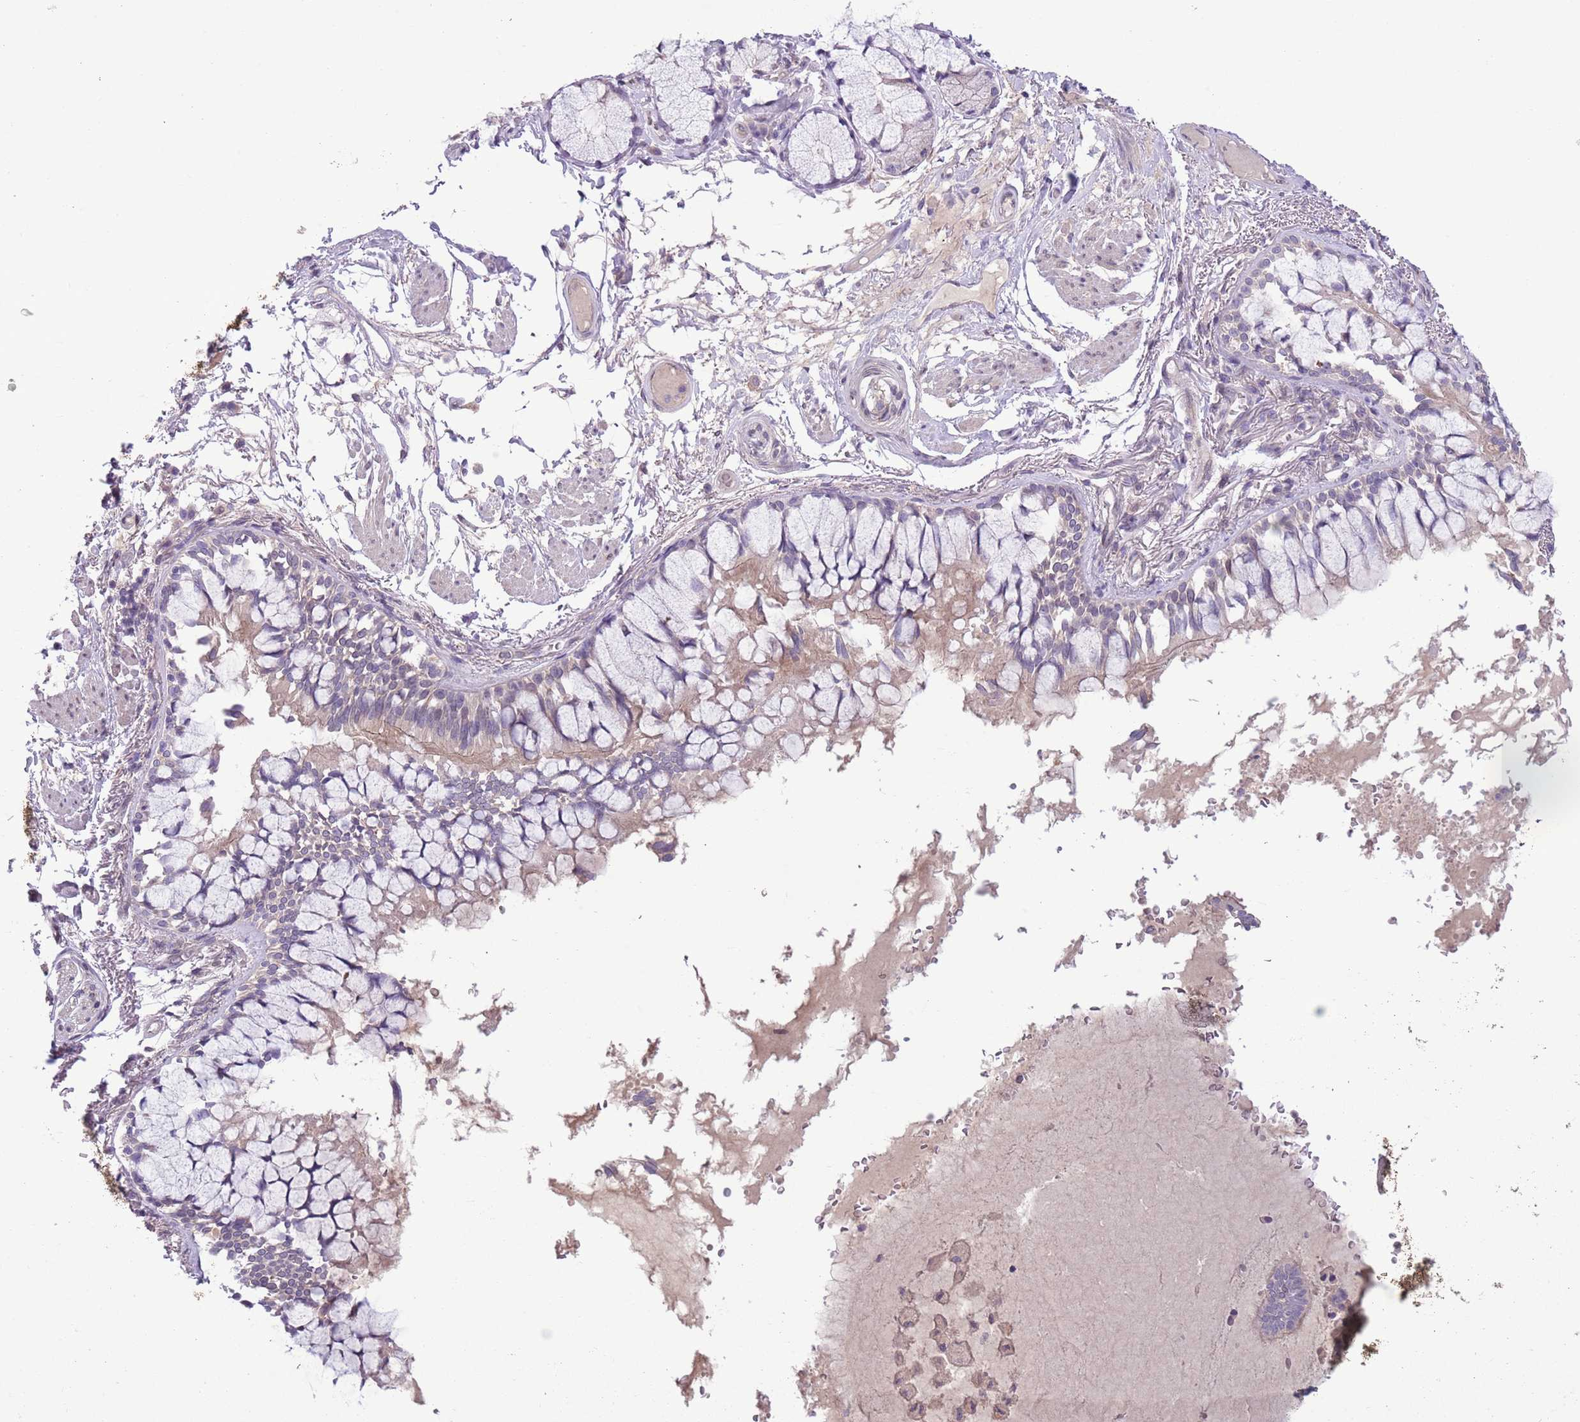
{"staining": {"intensity": "weak", "quantity": "<25%", "location": "nuclear"}, "tissue": "bronchus", "cell_type": "Respiratory epithelial cells", "image_type": "normal", "snomed": [{"axis": "morphology", "description": "Normal tissue, NOS"}, {"axis": "topography", "description": "Bronchus"}], "caption": "Histopathology image shows no significant protein positivity in respiratory epithelial cells of benign bronchus.", "gene": "CCND2", "patient": {"sex": "male", "age": 70}}